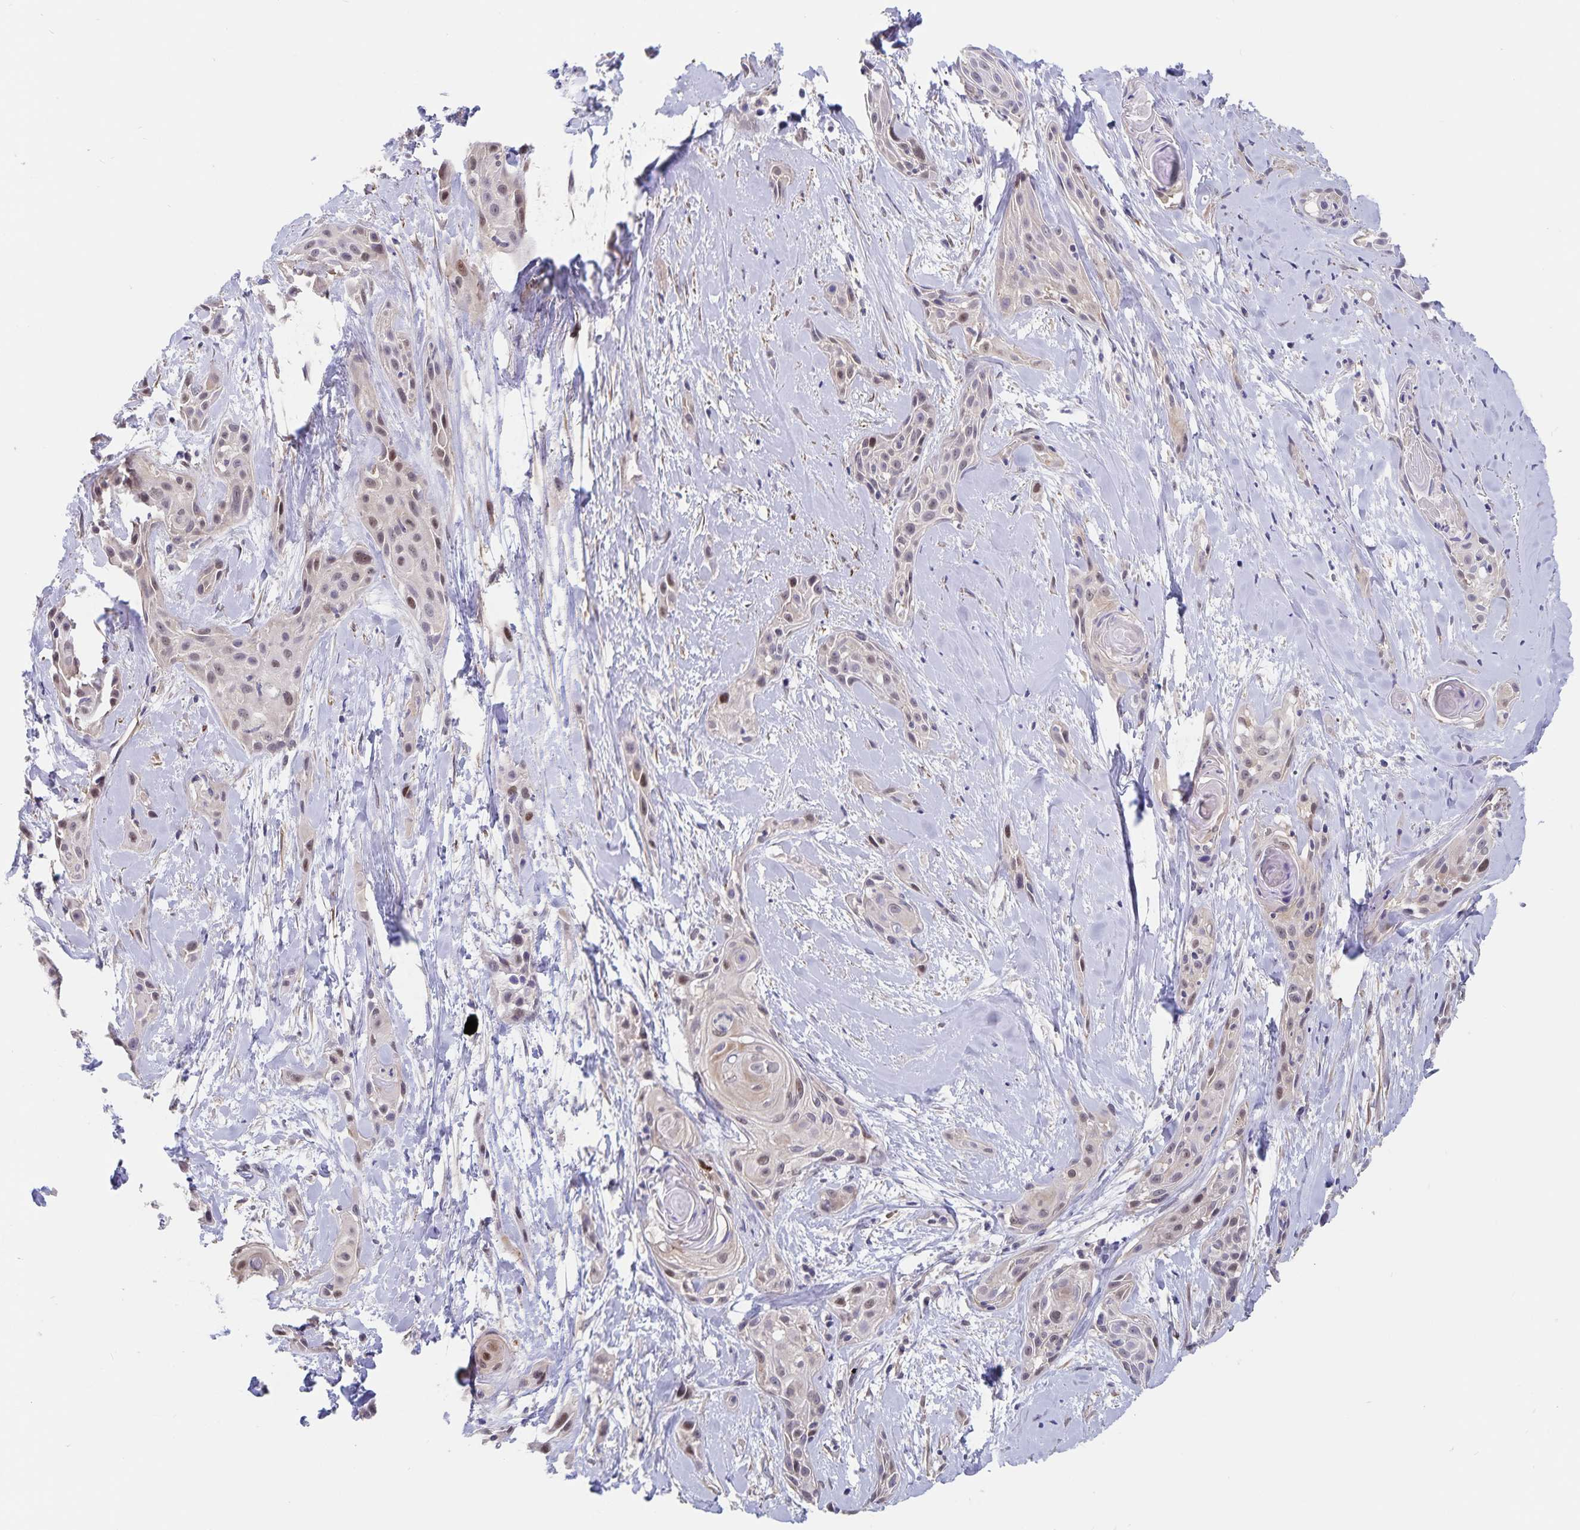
{"staining": {"intensity": "weak", "quantity": "25%-75%", "location": "nuclear"}, "tissue": "skin cancer", "cell_type": "Tumor cells", "image_type": "cancer", "snomed": [{"axis": "morphology", "description": "Squamous cell carcinoma, NOS"}, {"axis": "topography", "description": "Skin"}, {"axis": "topography", "description": "Anal"}], "caption": "Protein expression analysis of human skin squamous cell carcinoma reveals weak nuclear expression in about 25%-75% of tumor cells.", "gene": "BAG6", "patient": {"sex": "male", "age": 64}}